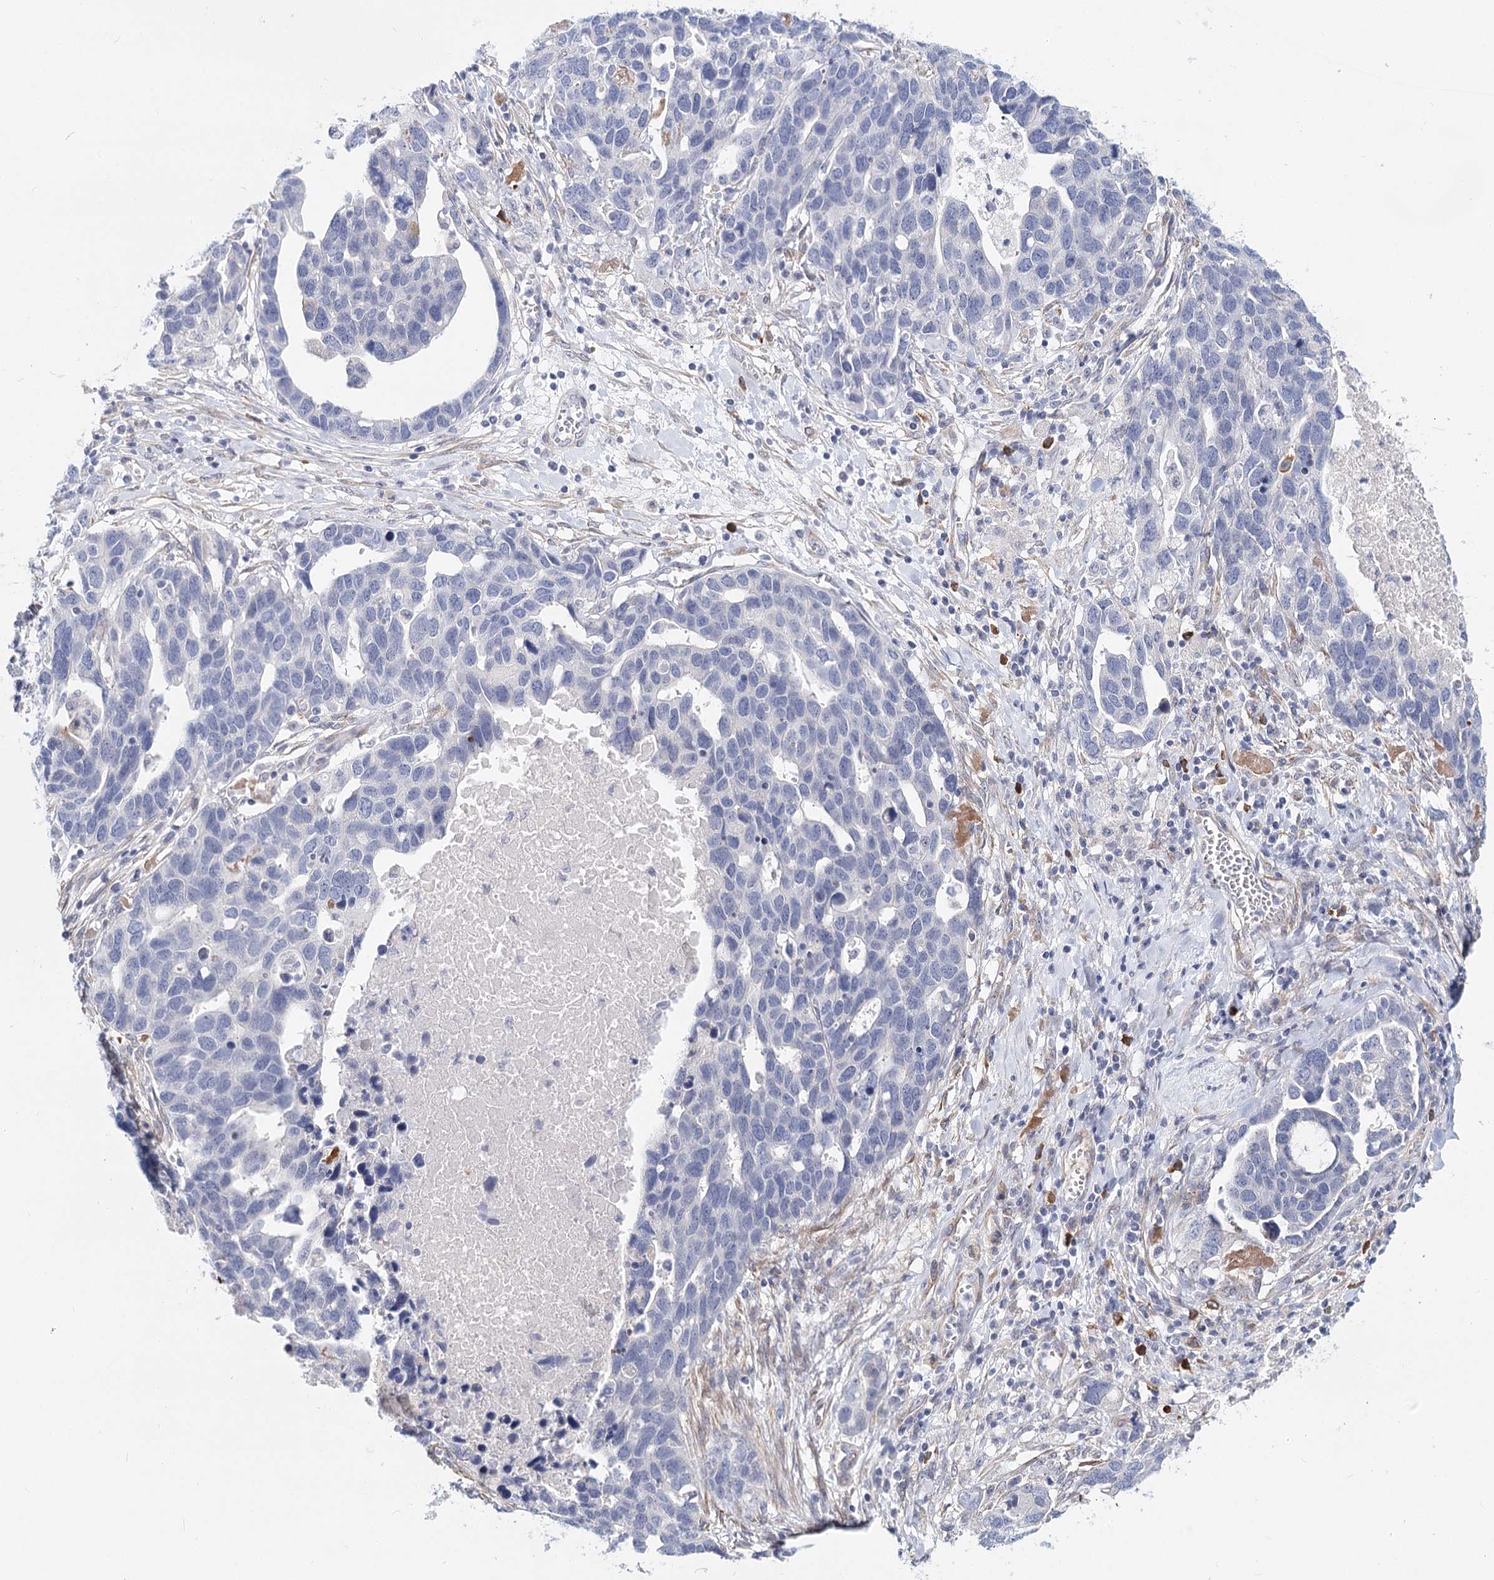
{"staining": {"intensity": "negative", "quantity": "none", "location": "none"}, "tissue": "ovarian cancer", "cell_type": "Tumor cells", "image_type": "cancer", "snomed": [{"axis": "morphology", "description": "Cystadenocarcinoma, serous, NOS"}, {"axis": "topography", "description": "Ovary"}], "caption": "Micrograph shows no protein expression in tumor cells of ovarian cancer (serous cystadenocarcinoma) tissue.", "gene": "TEX12", "patient": {"sex": "female", "age": 54}}